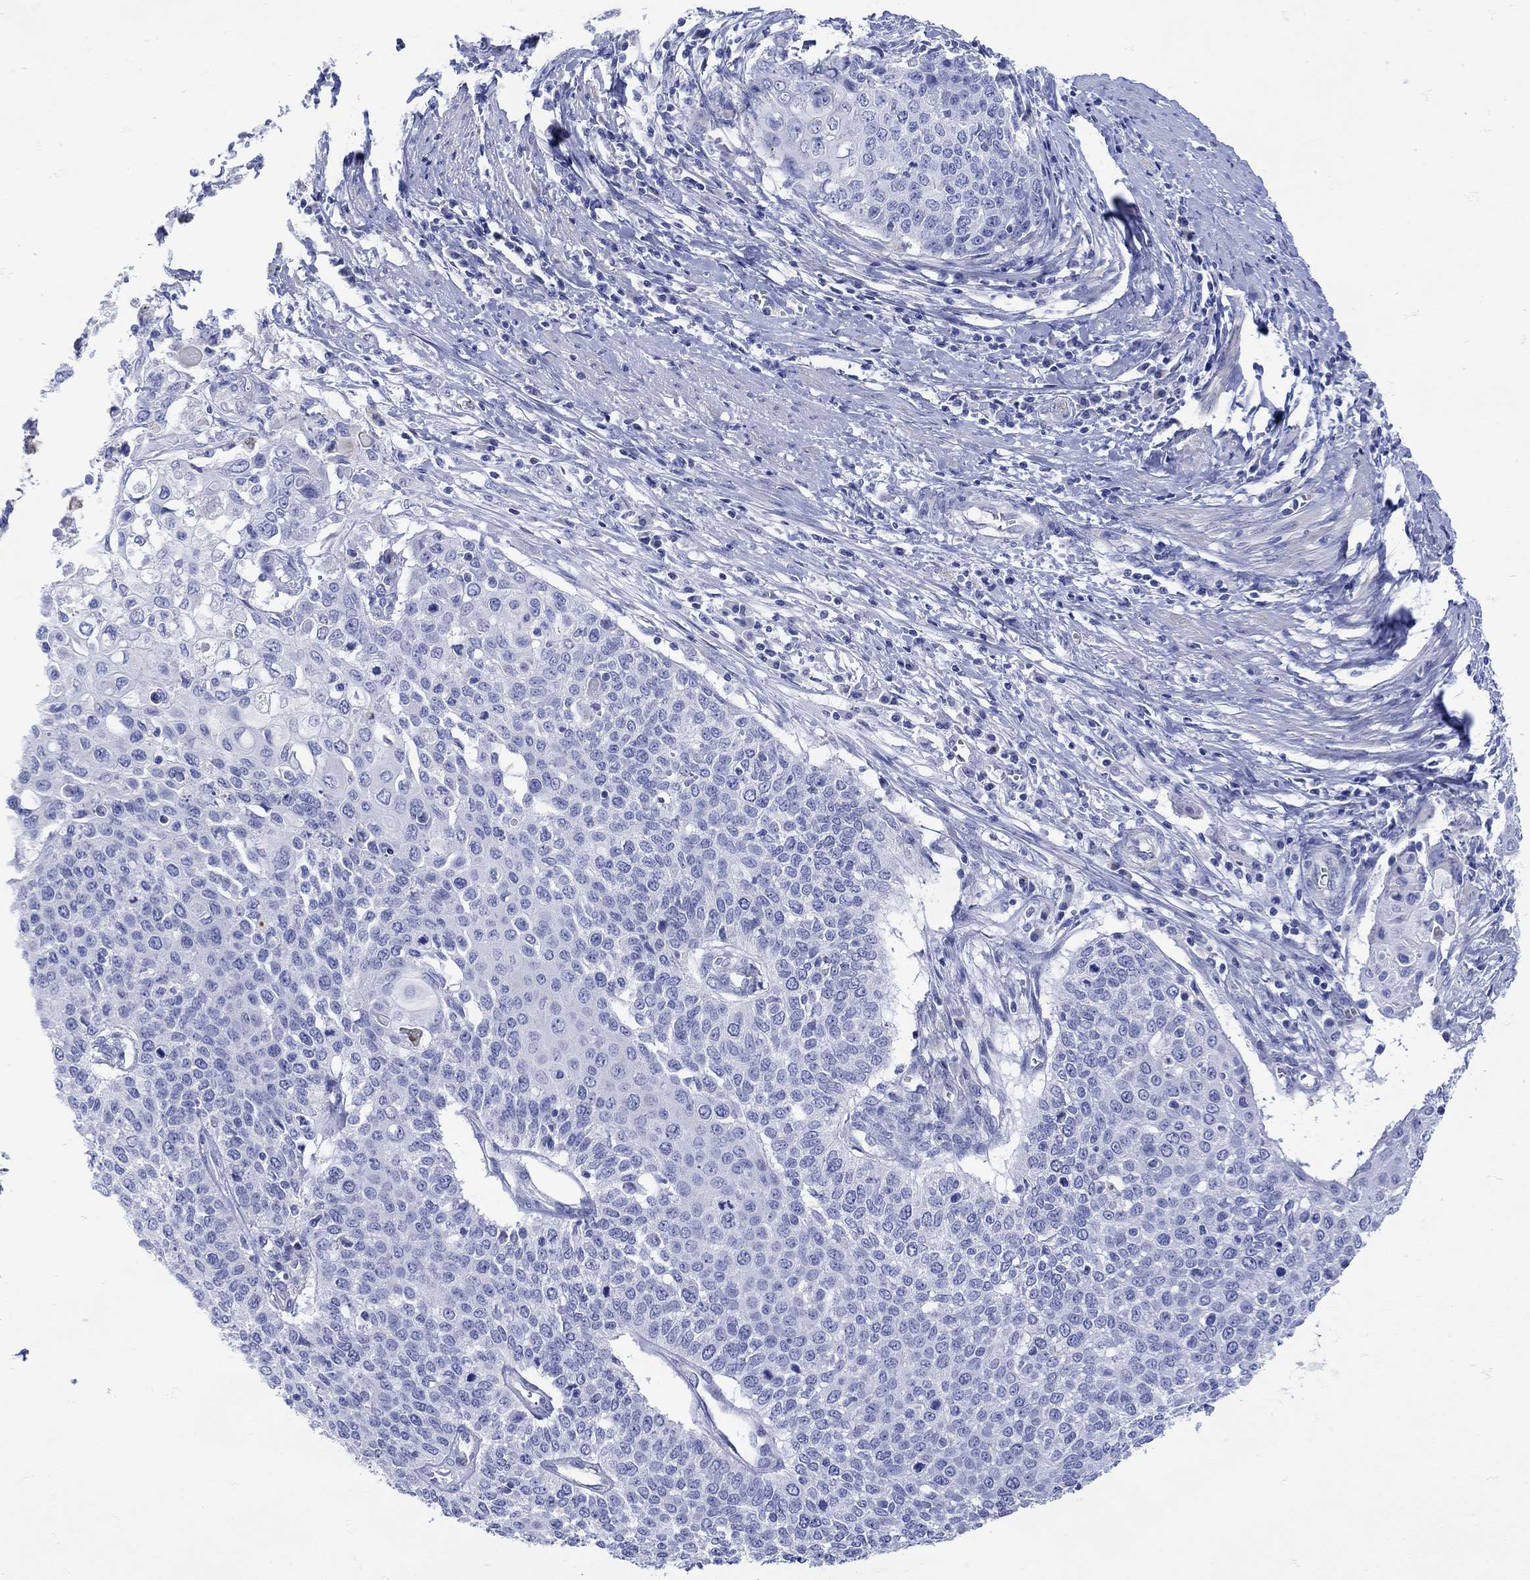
{"staining": {"intensity": "negative", "quantity": "none", "location": "none"}, "tissue": "cervical cancer", "cell_type": "Tumor cells", "image_type": "cancer", "snomed": [{"axis": "morphology", "description": "Squamous cell carcinoma, NOS"}, {"axis": "topography", "description": "Cervix"}], "caption": "IHC of cervical cancer (squamous cell carcinoma) exhibits no positivity in tumor cells.", "gene": "ANKMY1", "patient": {"sex": "female", "age": 39}}